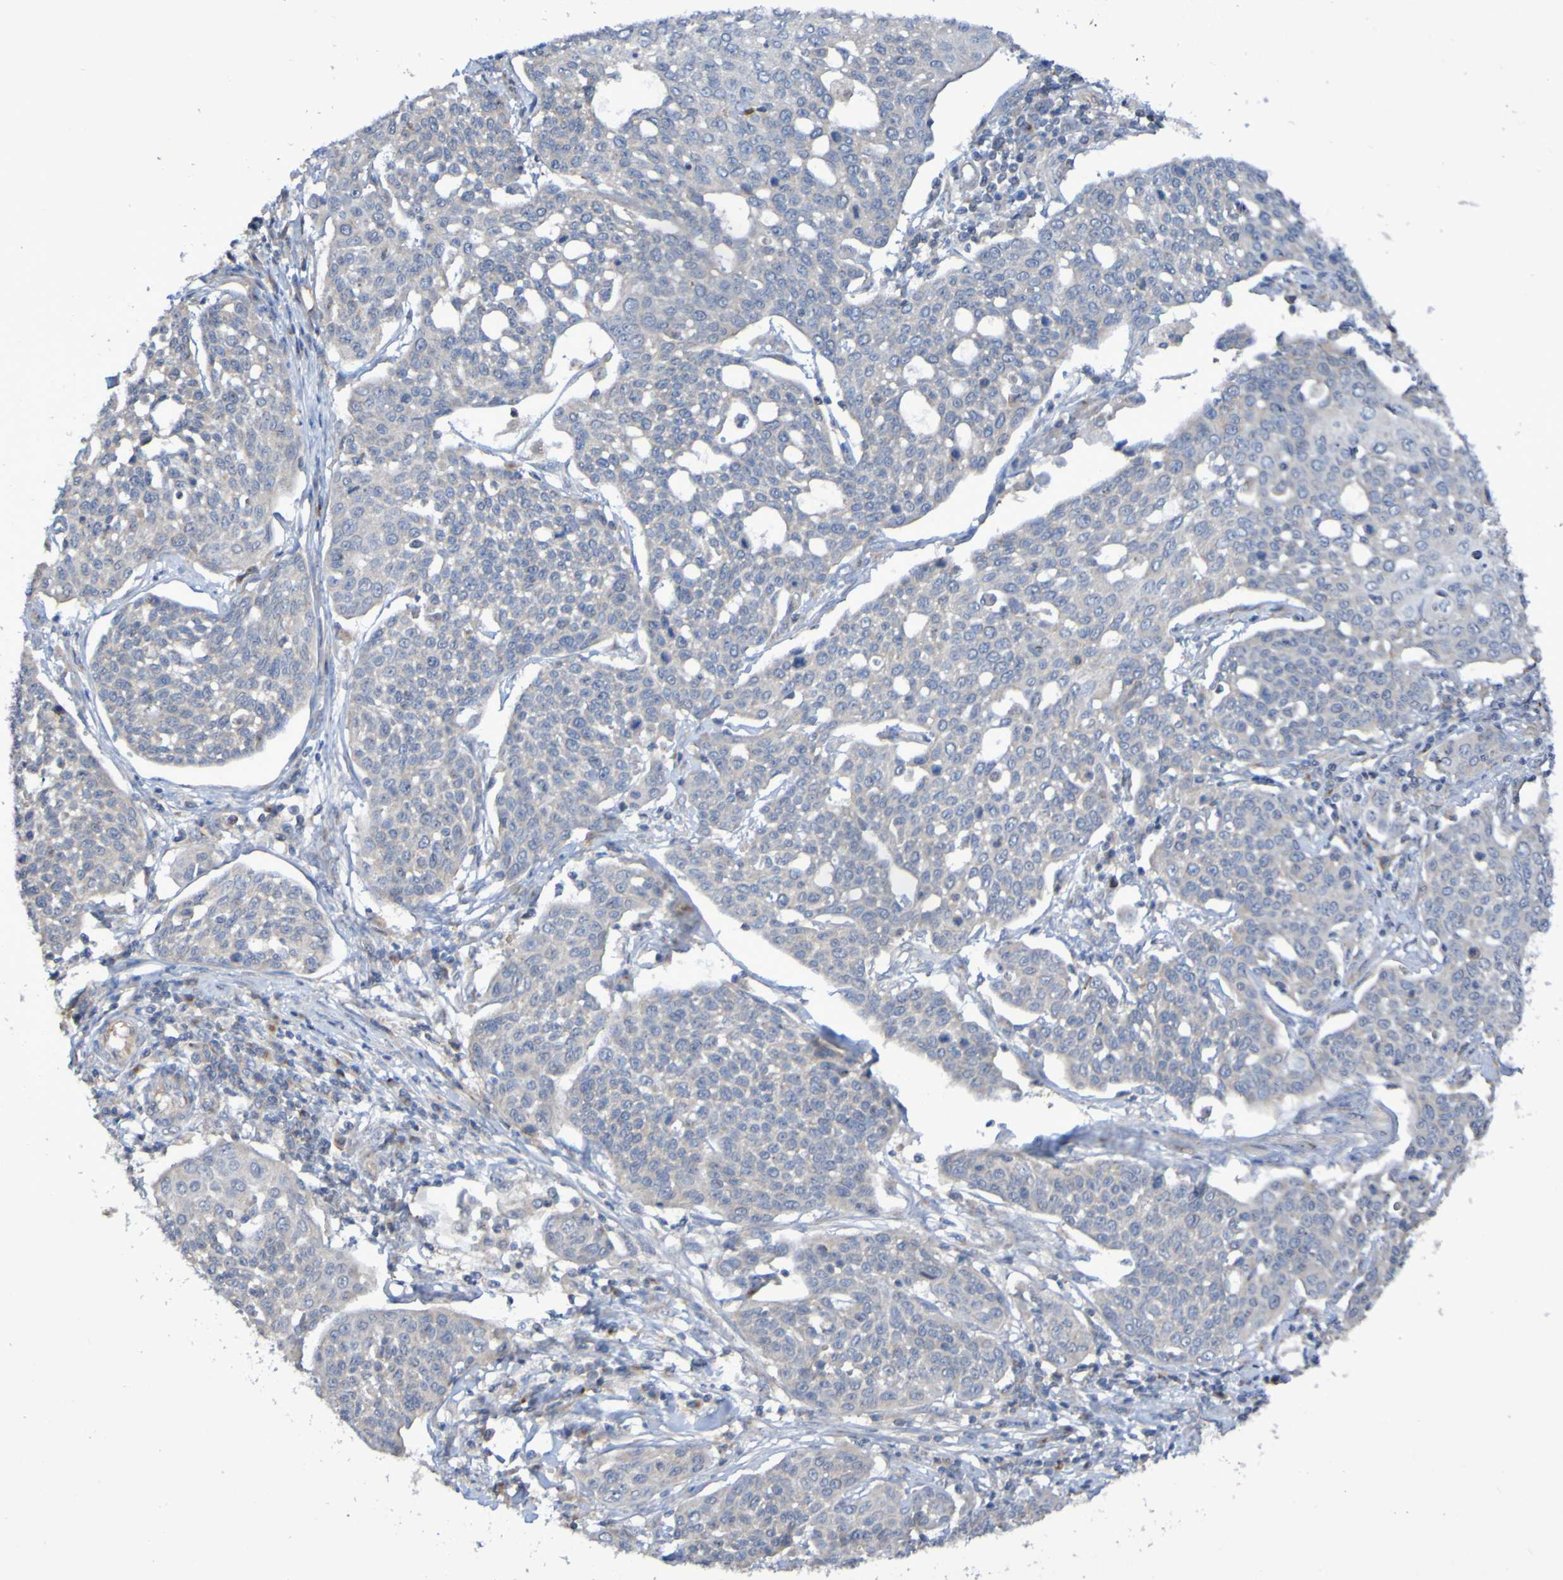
{"staining": {"intensity": "negative", "quantity": "none", "location": "none"}, "tissue": "cervical cancer", "cell_type": "Tumor cells", "image_type": "cancer", "snomed": [{"axis": "morphology", "description": "Squamous cell carcinoma, NOS"}, {"axis": "topography", "description": "Cervix"}], "caption": "This is an immunohistochemistry histopathology image of squamous cell carcinoma (cervical). There is no positivity in tumor cells.", "gene": "LMBRD2", "patient": {"sex": "female", "age": 34}}